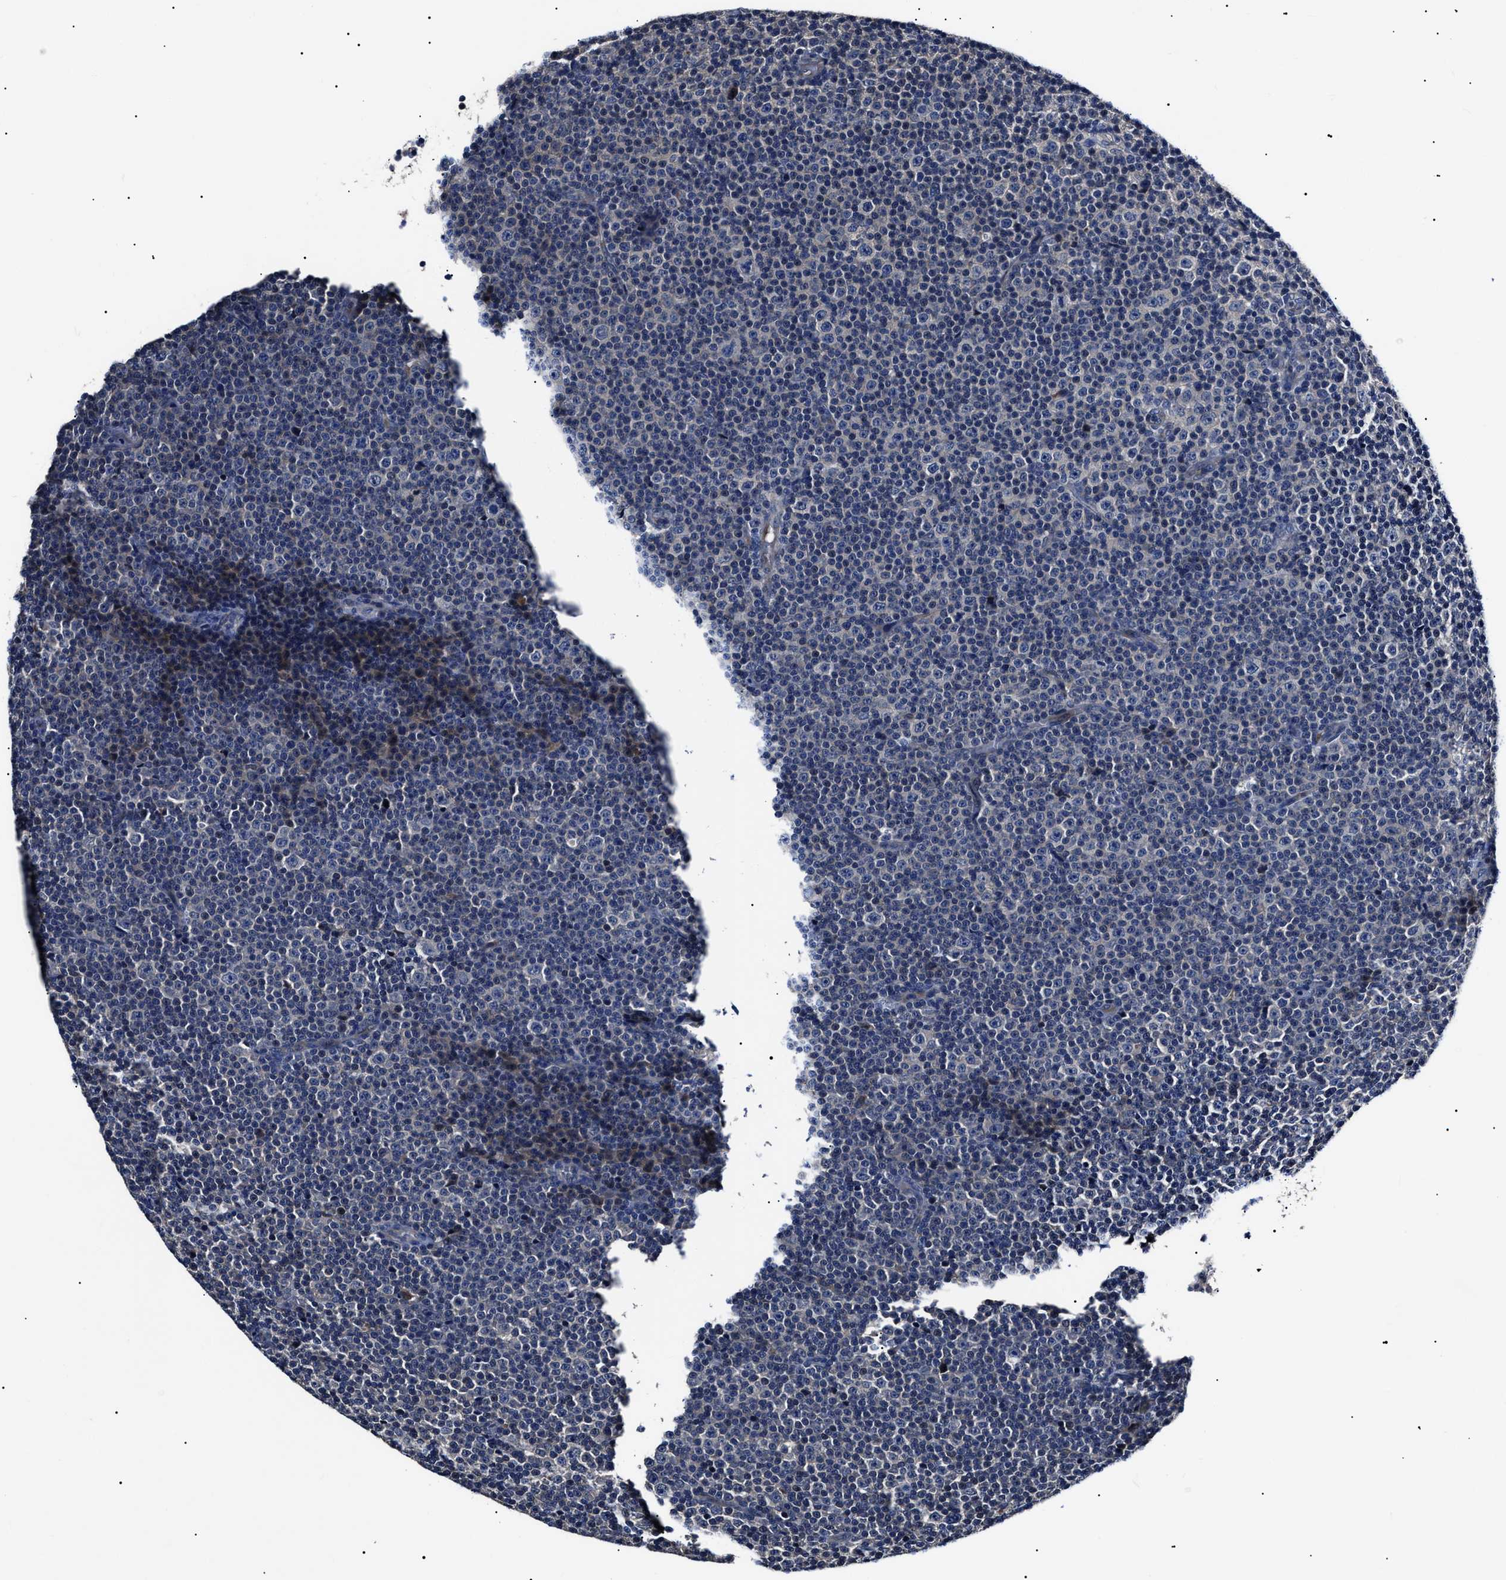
{"staining": {"intensity": "negative", "quantity": "none", "location": "none"}, "tissue": "lymphoma", "cell_type": "Tumor cells", "image_type": "cancer", "snomed": [{"axis": "morphology", "description": "Malignant lymphoma, non-Hodgkin's type, Low grade"}, {"axis": "topography", "description": "Lymph node"}], "caption": "A micrograph of lymphoma stained for a protein displays no brown staining in tumor cells.", "gene": "IFT81", "patient": {"sex": "female", "age": 67}}